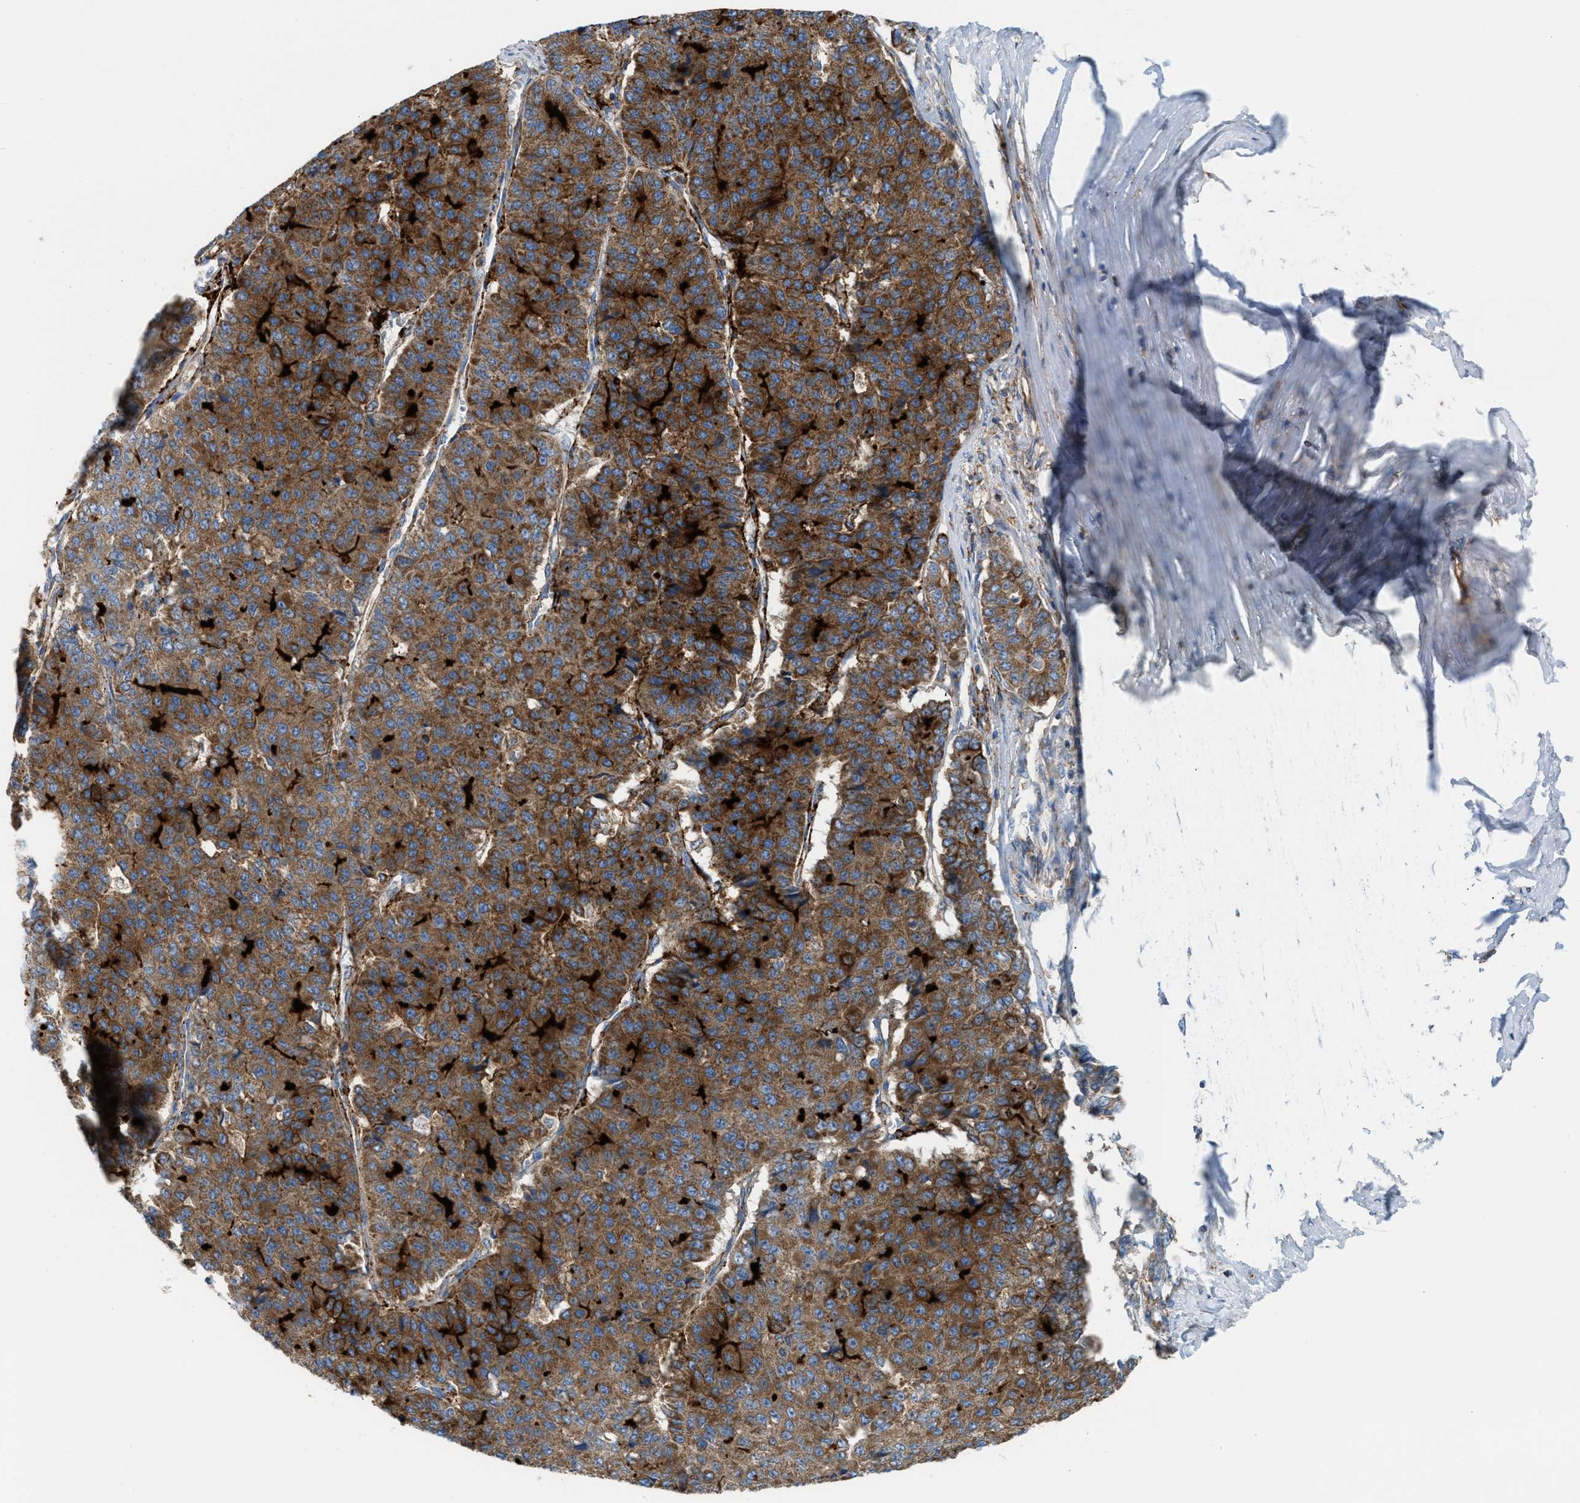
{"staining": {"intensity": "moderate", "quantity": ">75%", "location": "cytoplasmic/membranous"}, "tissue": "pancreatic cancer", "cell_type": "Tumor cells", "image_type": "cancer", "snomed": [{"axis": "morphology", "description": "Adenocarcinoma, NOS"}, {"axis": "topography", "description": "Pancreas"}], "caption": "Pancreatic cancer stained with a protein marker displays moderate staining in tumor cells.", "gene": "TBC1D15", "patient": {"sex": "male", "age": 50}}